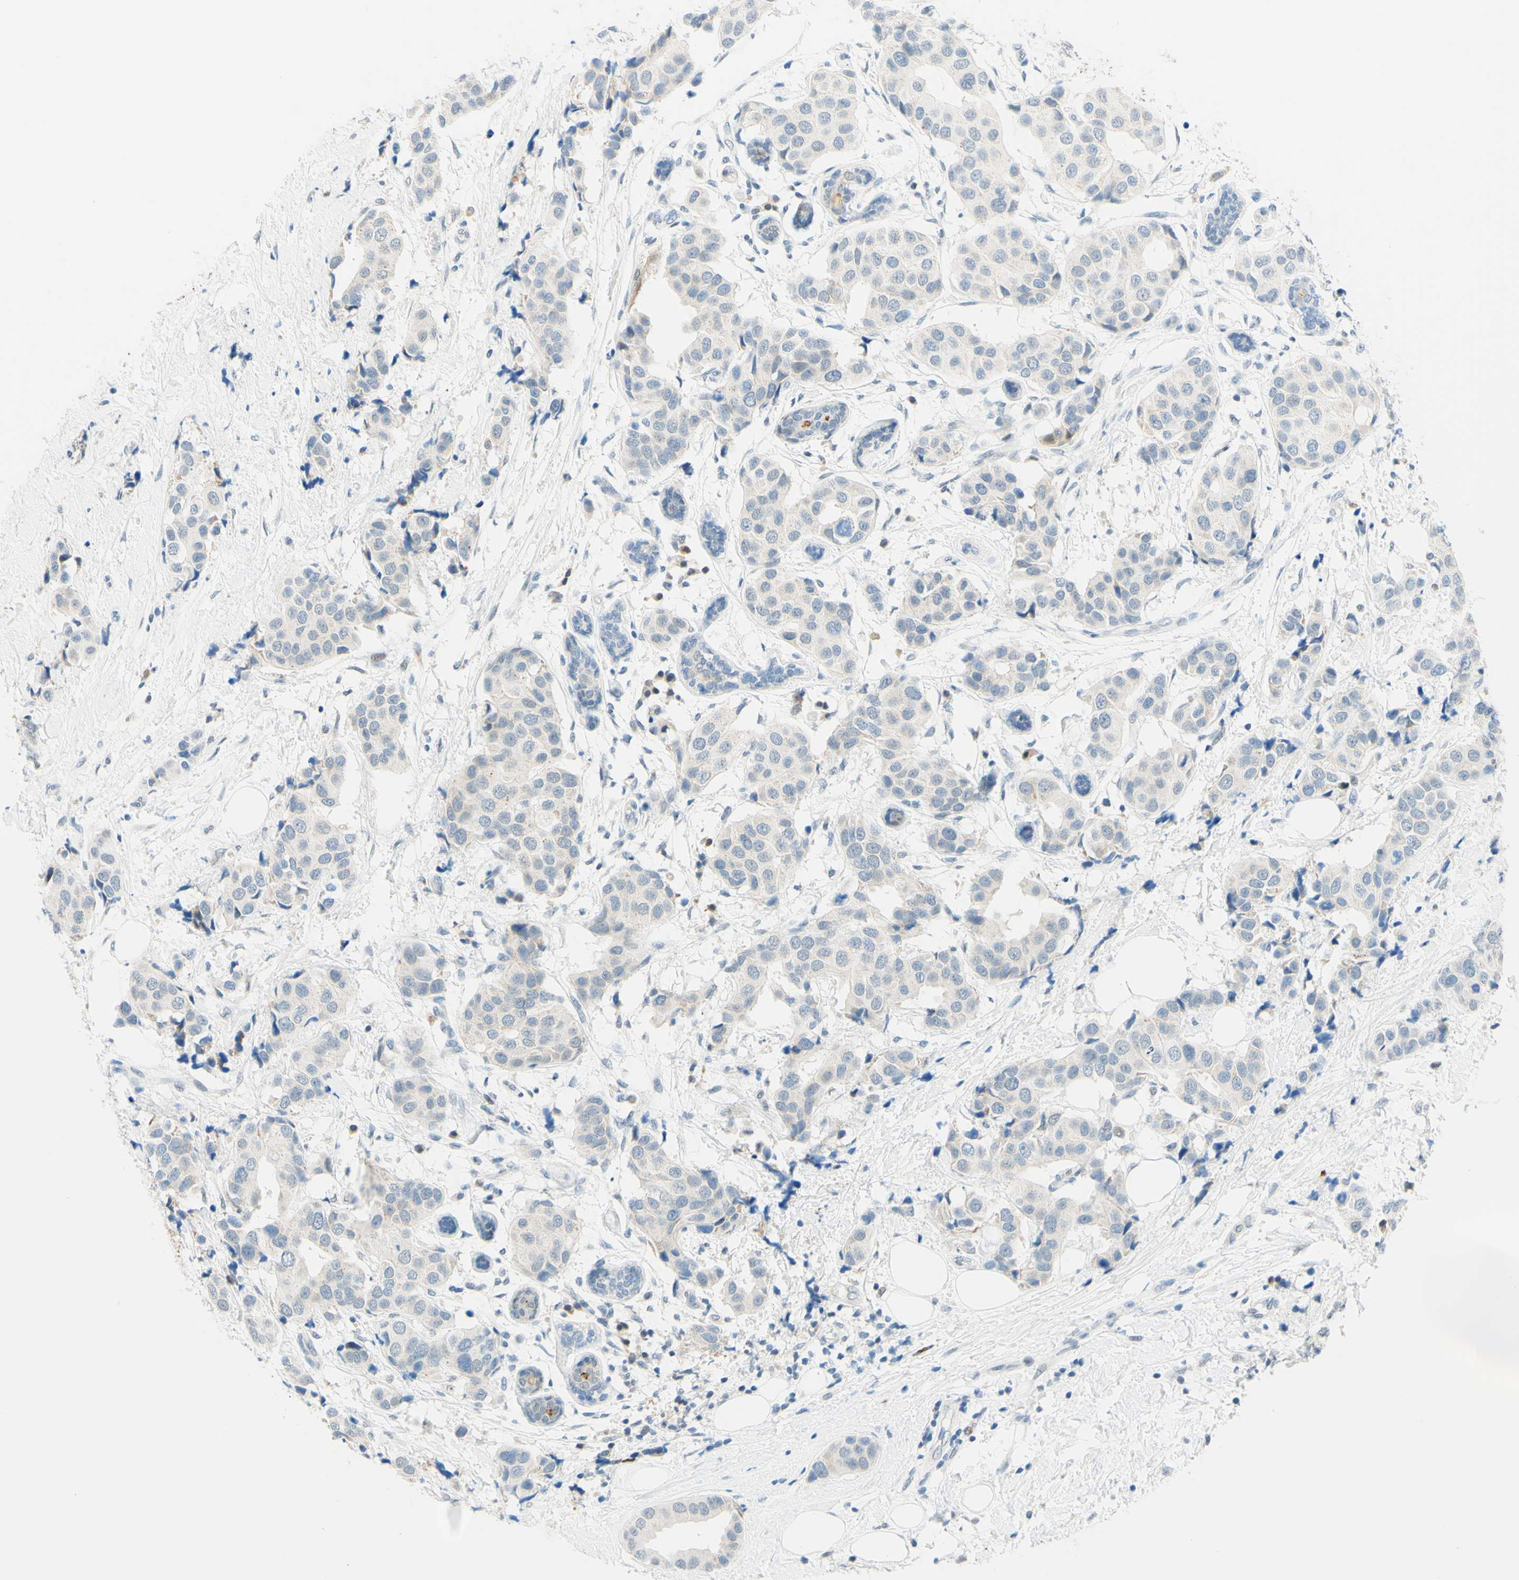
{"staining": {"intensity": "negative", "quantity": "none", "location": "none"}, "tissue": "breast cancer", "cell_type": "Tumor cells", "image_type": "cancer", "snomed": [{"axis": "morphology", "description": "Normal tissue, NOS"}, {"axis": "morphology", "description": "Duct carcinoma"}, {"axis": "topography", "description": "Breast"}], "caption": "Immunohistochemical staining of human breast invasive ductal carcinoma shows no significant expression in tumor cells.", "gene": "TREM2", "patient": {"sex": "female", "age": 39}}